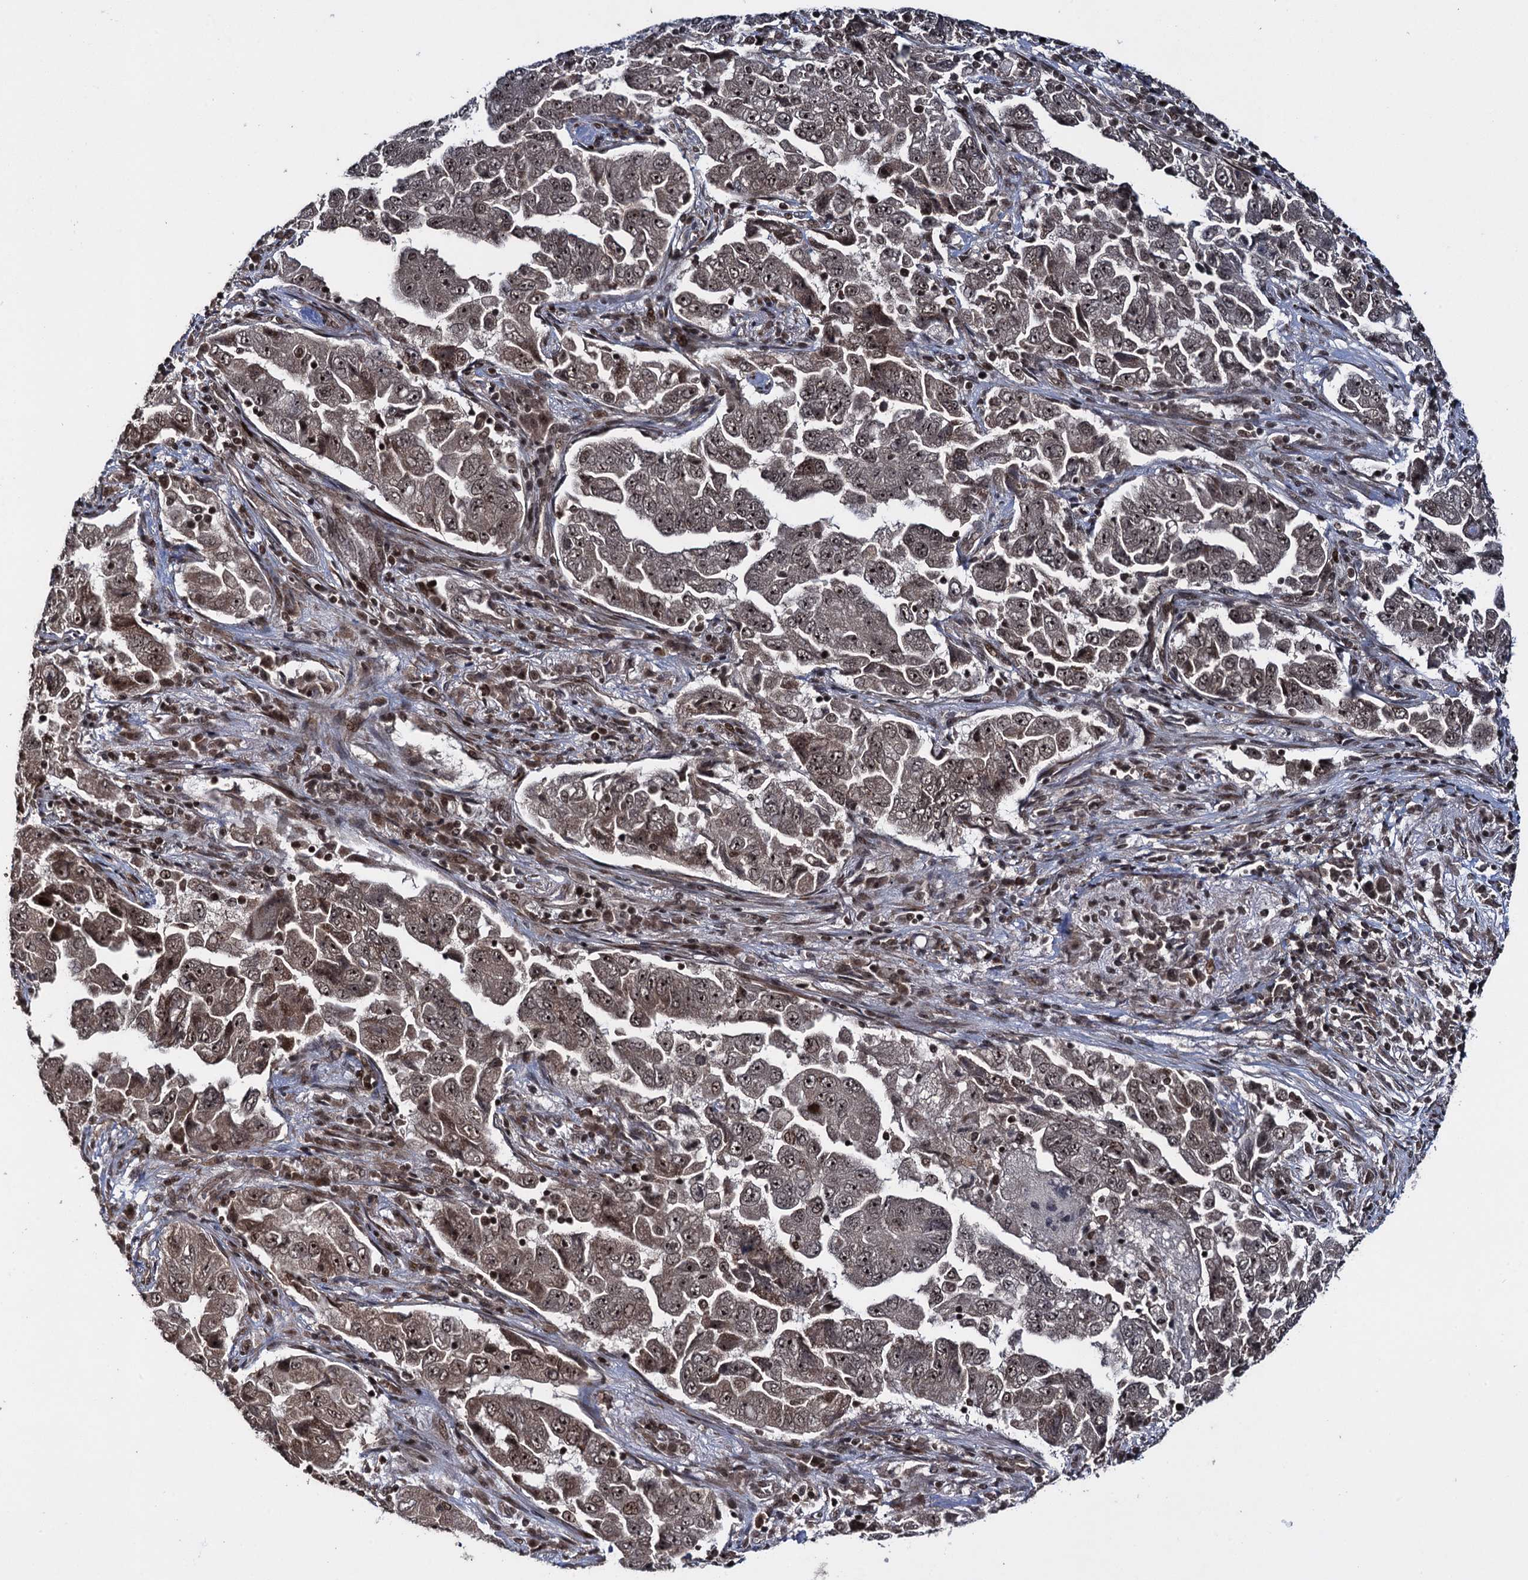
{"staining": {"intensity": "moderate", "quantity": ">75%", "location": "nuclear"}, "tissue": "lung cancer", "cell_type": "Tumor cells", "image_type": "cancer", "snomed": [{"axis": "morphology", "description": "Adenocarcinoma, NOS"}, {"axis": "topography", "description": "Lung"}], "caption": "Immunohistochemistry of lung cancer shows medium levels of moderate nuclear expression in approximately >75% of tumor cells. (DAB IHC, brown staining for protein, blue staining for nuclei).", "gene": "ZNF169", "patient": {"sex": "female", "age": 51}}